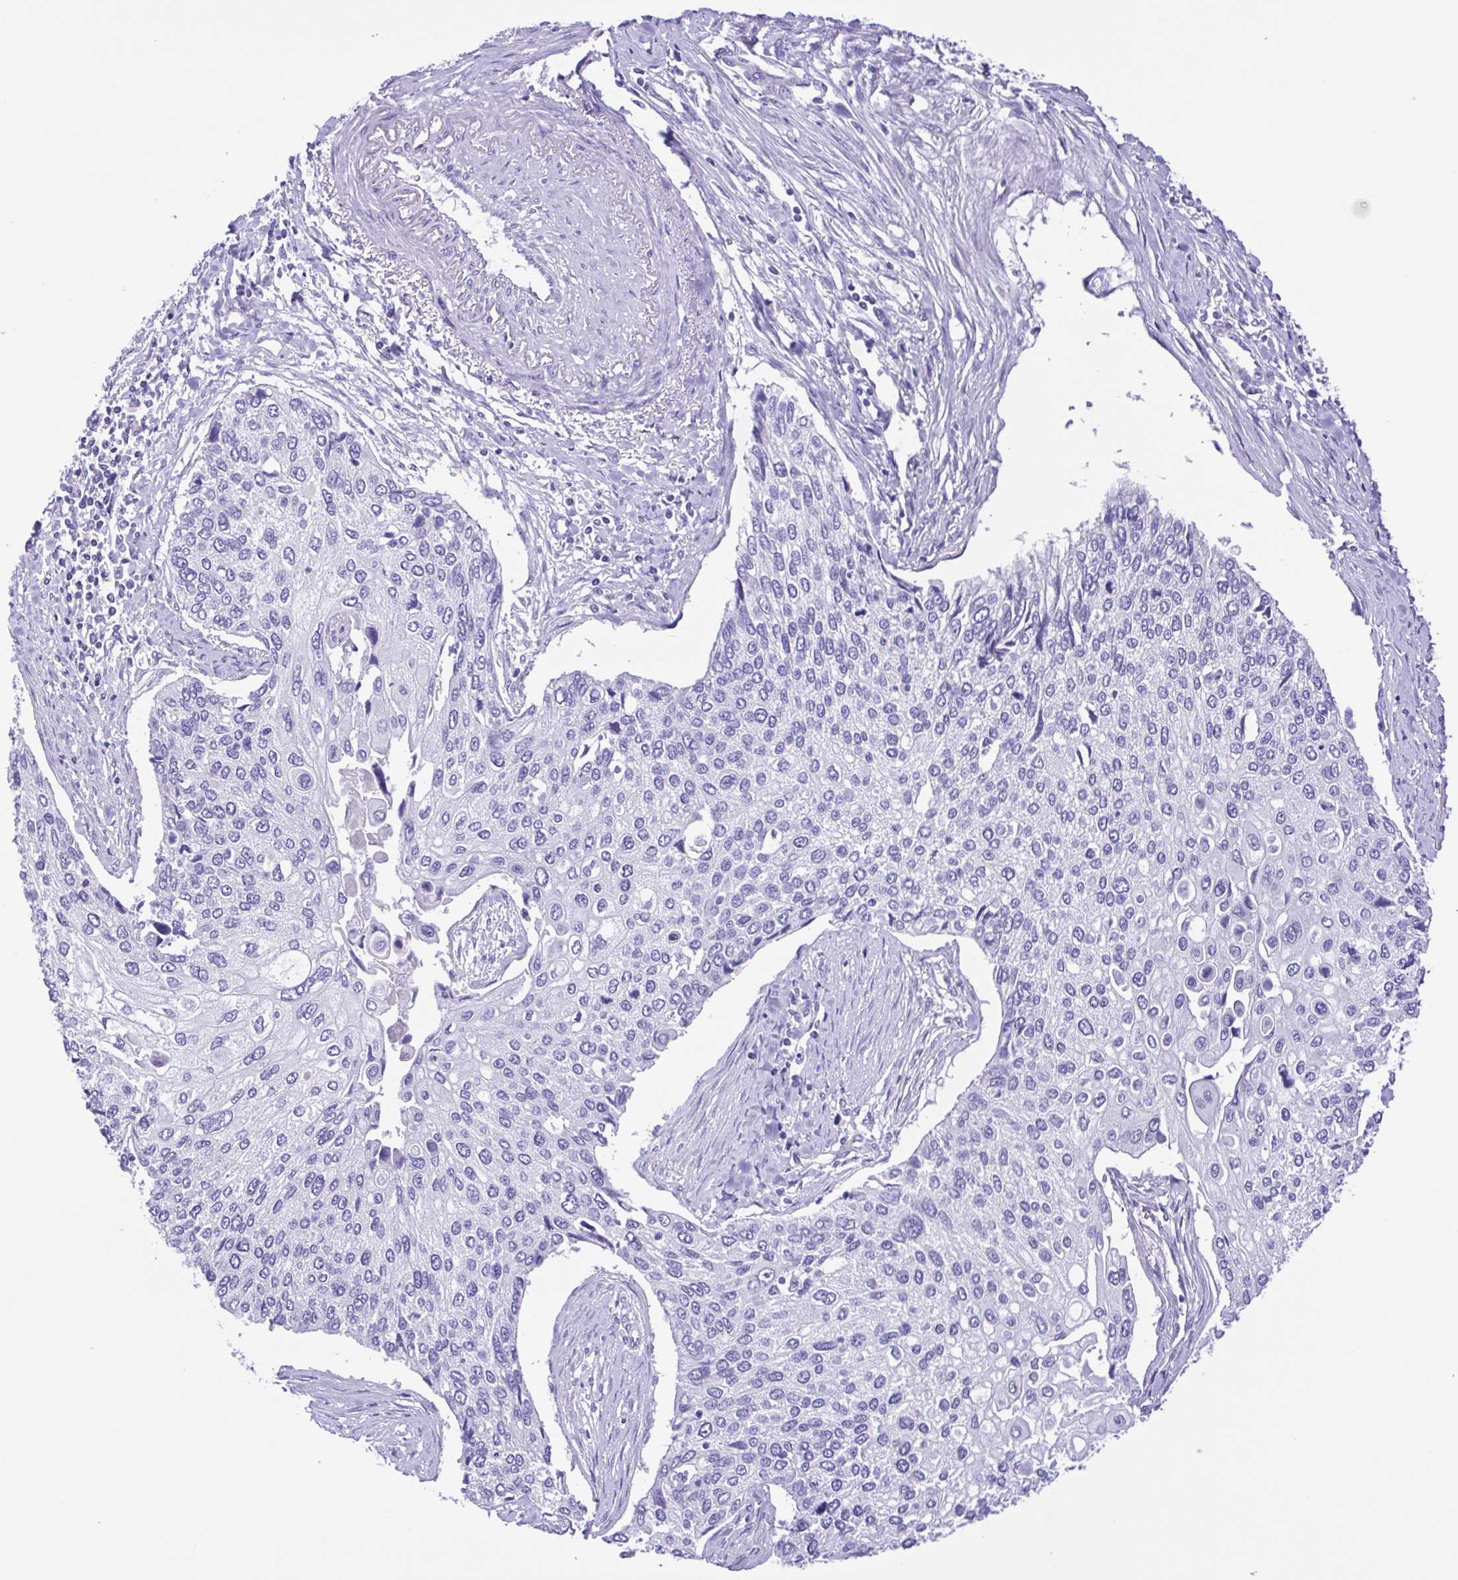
{"staining": {"intensity": "negative", "quantity": "none", "location": "none"}, "tissue": "lung cancer", "cell_type": "Tumor cells", "image_type": "cancer", "snomed": [{"axis": "morphology", "description": "Squamous cell carcinoma, NOS"}, {"axis": "morphology", "description": "Squamous cell carcinoma, metastatic, NOS"}, {"axis": "topography", "description": "Lung"}], "caption": "This is a image of immunohistochemistry (IHC) staining of lung cancer, which shows no expression in tumor cells.", "gene": "ISM2", "patient": {"sex": "male", "age": 63}}